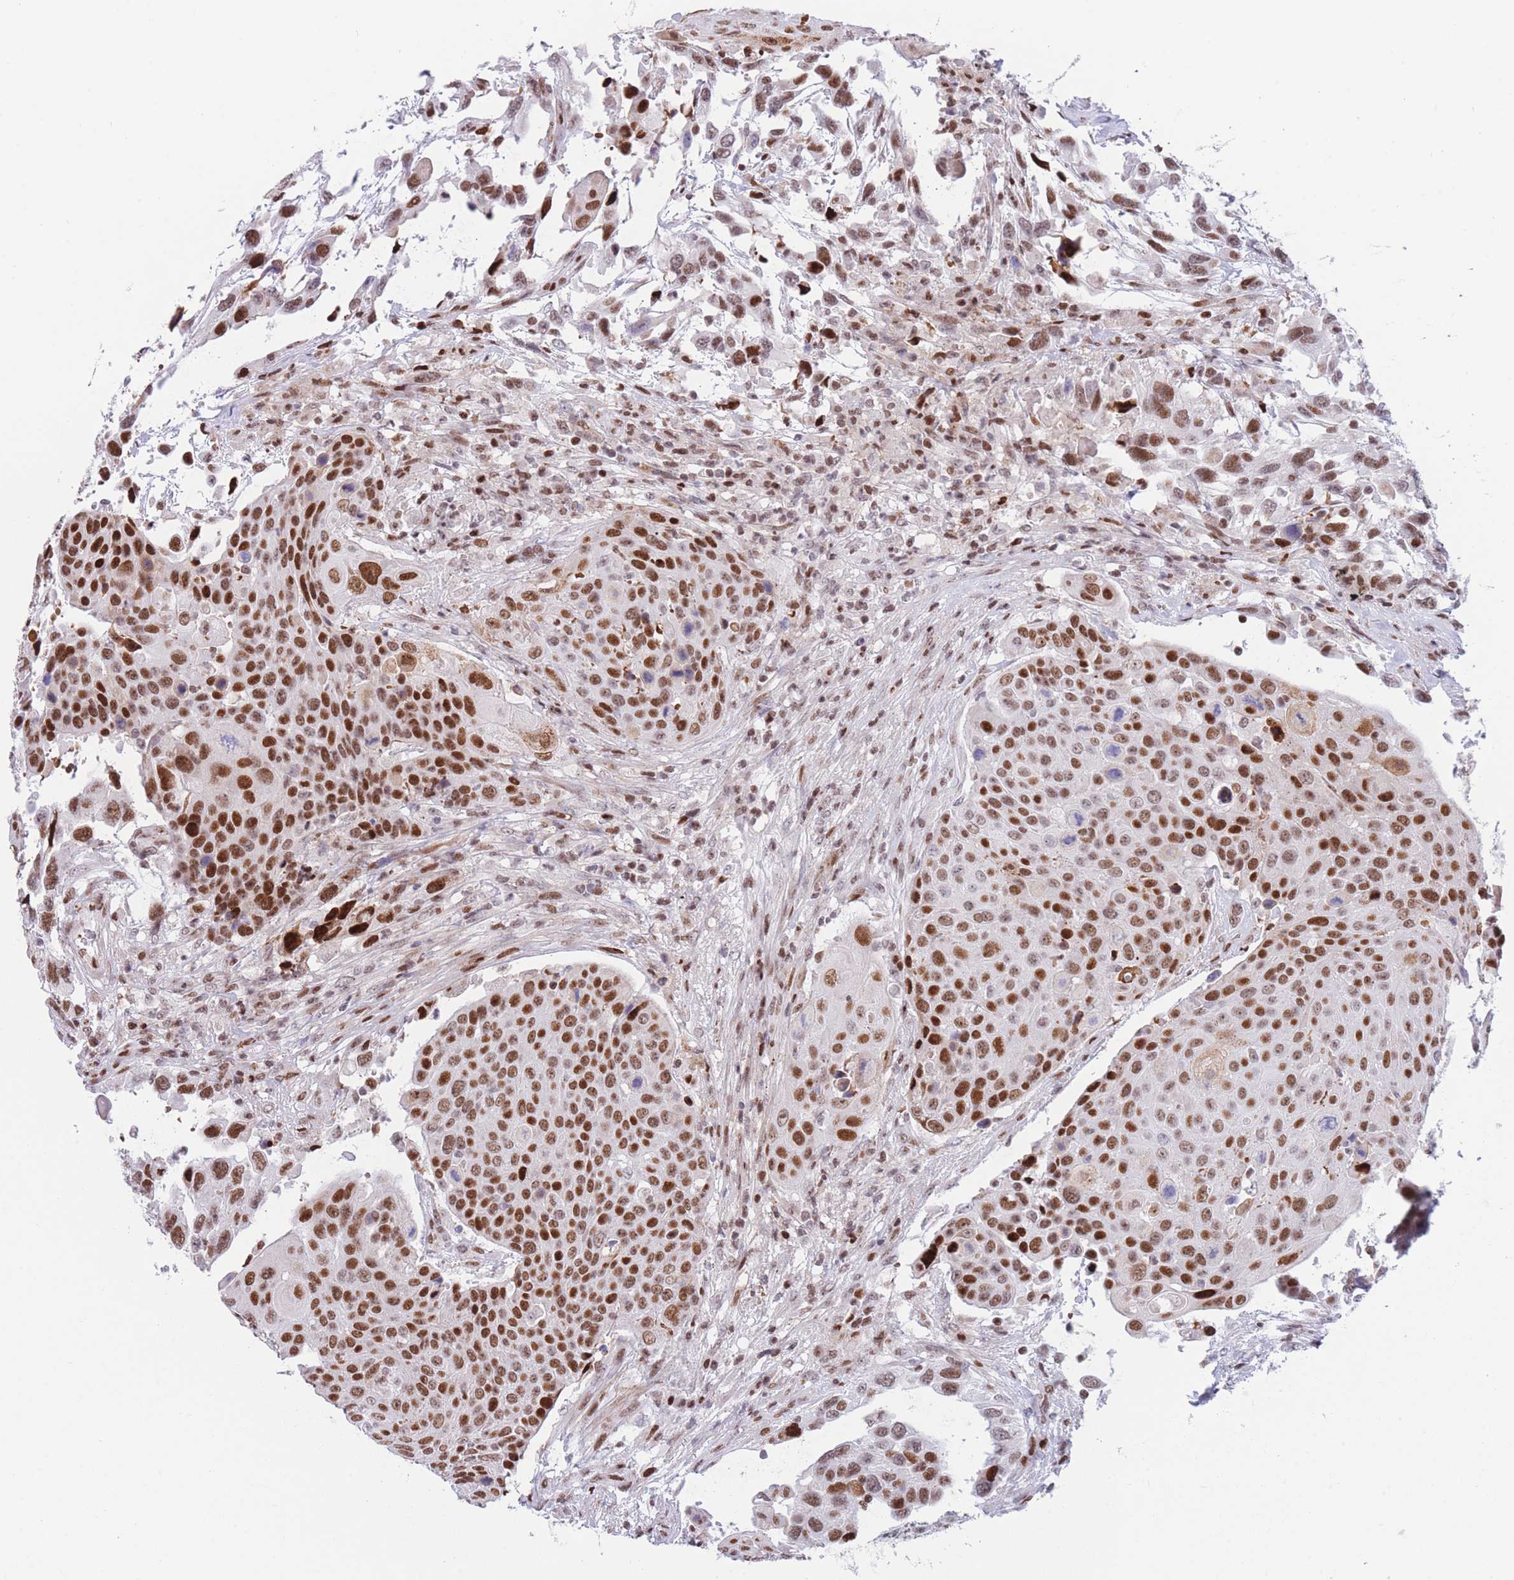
{"staining": {"intensity": "strong", "quantity": ">75%", "location": "nuclear"}, "tissue": "urothelial cancer", "cell_type": "Tumor cells", "image_type": "cancer", "snomed": [{"axis": "morphology", "description": "Urothelial carcinoma, High grade"}, {"axis": "topography", "description": "Urinary bladder"}], "caption": "This histopathology image displays immunohistochemistry staining of human urothelial carcinoma (high-grade), with high strong nuclear staining in about >75% of tumor cells.", "gene": "DNAJC3", "patient": {"sex": "female", "age": 70}}